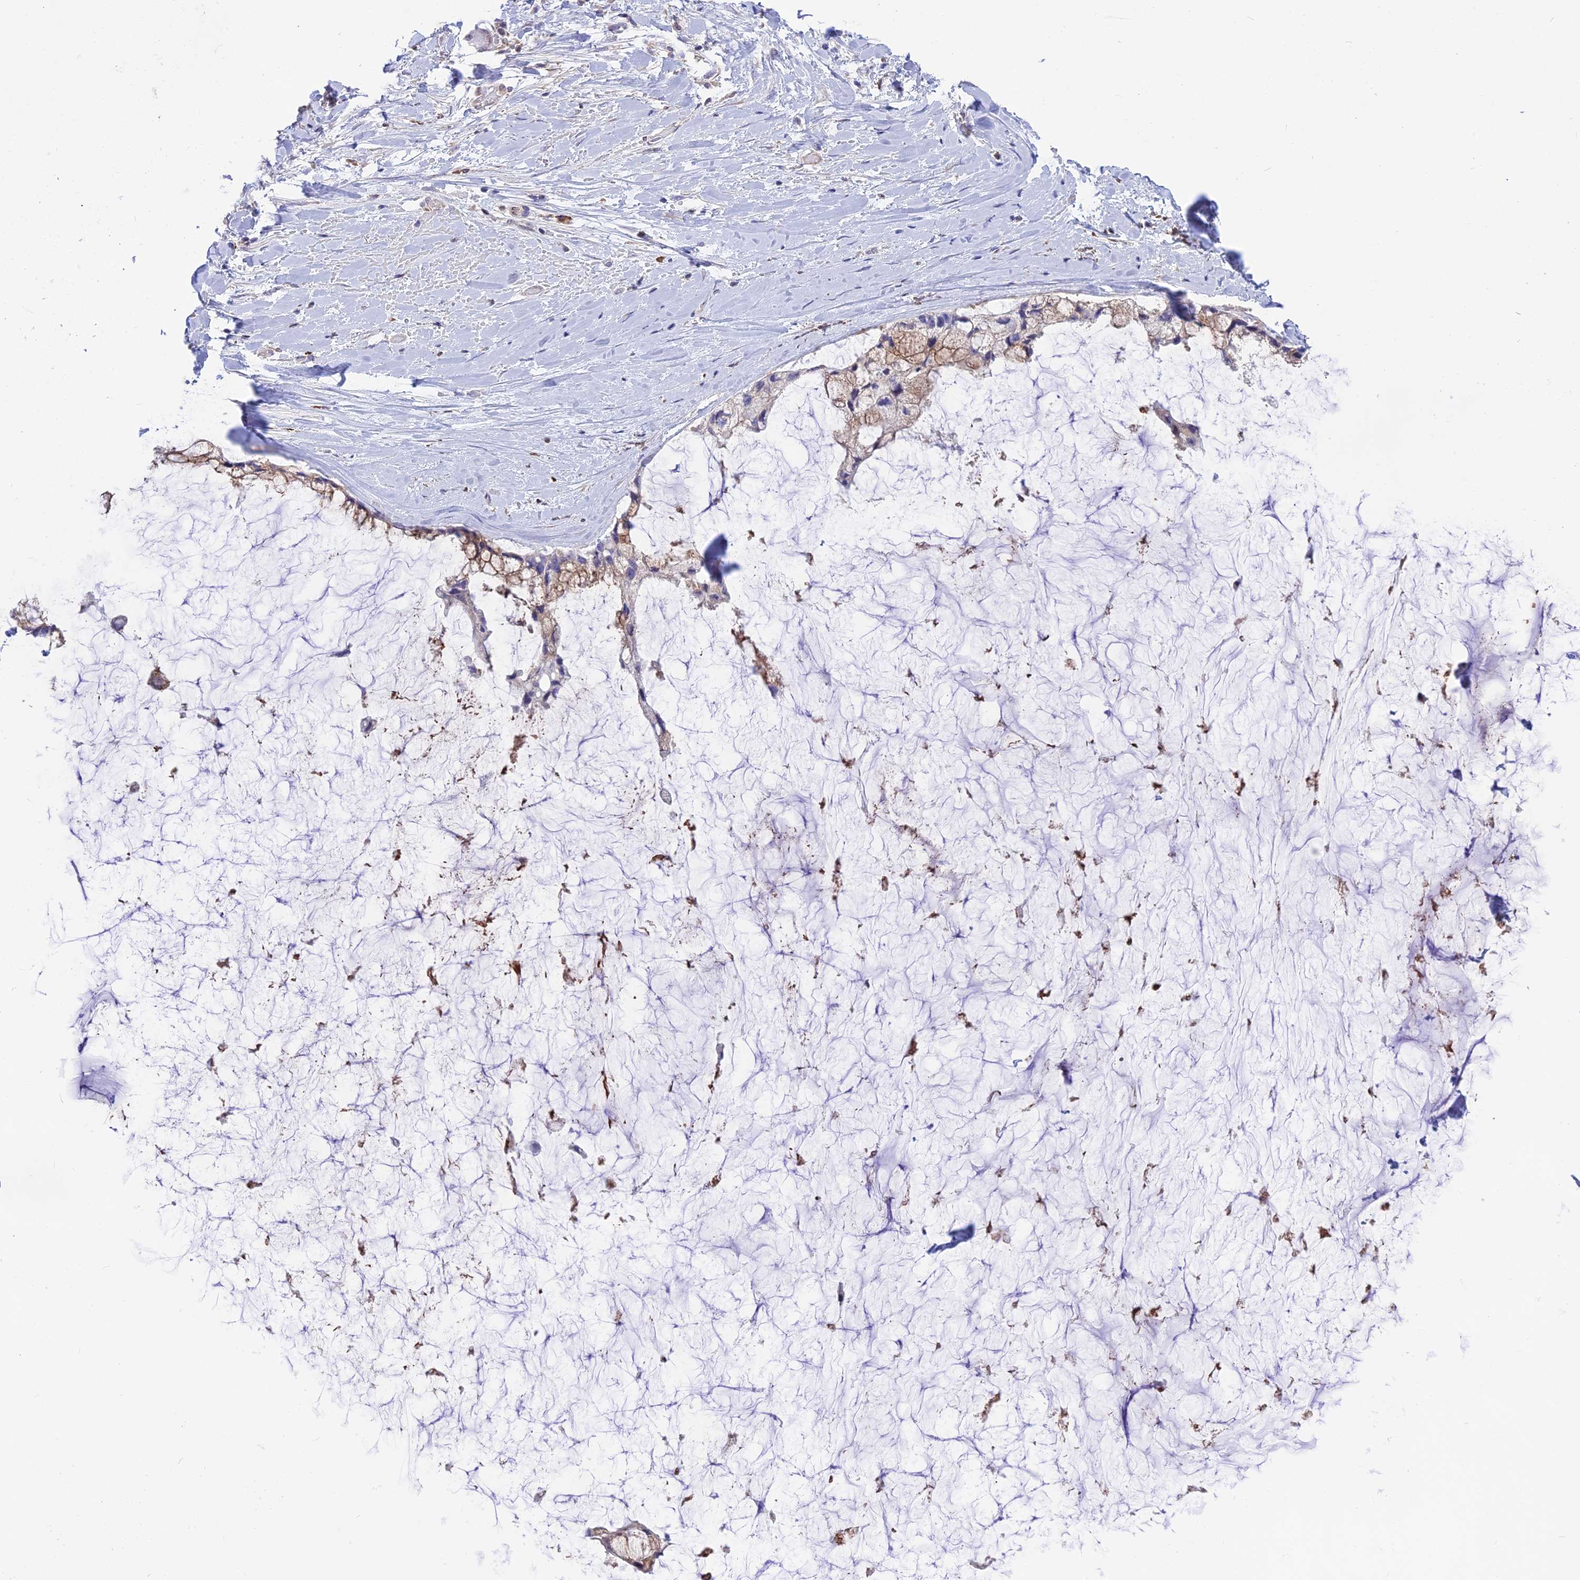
{"staining": {"intensity": "moderate", "quantity": "25%-75%", "location": "cytoplasmic/membranous"}, "tissue": "ovarian cancer", "cell_type": "Tumor cells", "image_type": "cancer", "snomed": [{"axis": "morphology", "description": "Cystadenocarcinoma, mucinous, NOS"}, {"axis": "topography", "description": "Ovary"}], "caption": "Mucinous cystadenocarcinoma (ovarian) stained with DAB immunohistochemistry shows medium levels of moderate cytoplasmic/membranous expression in approximately 25%-75% of tumor cells.", "gene": "DOC2B", "patient": {"sex": "female", "age": 39}}